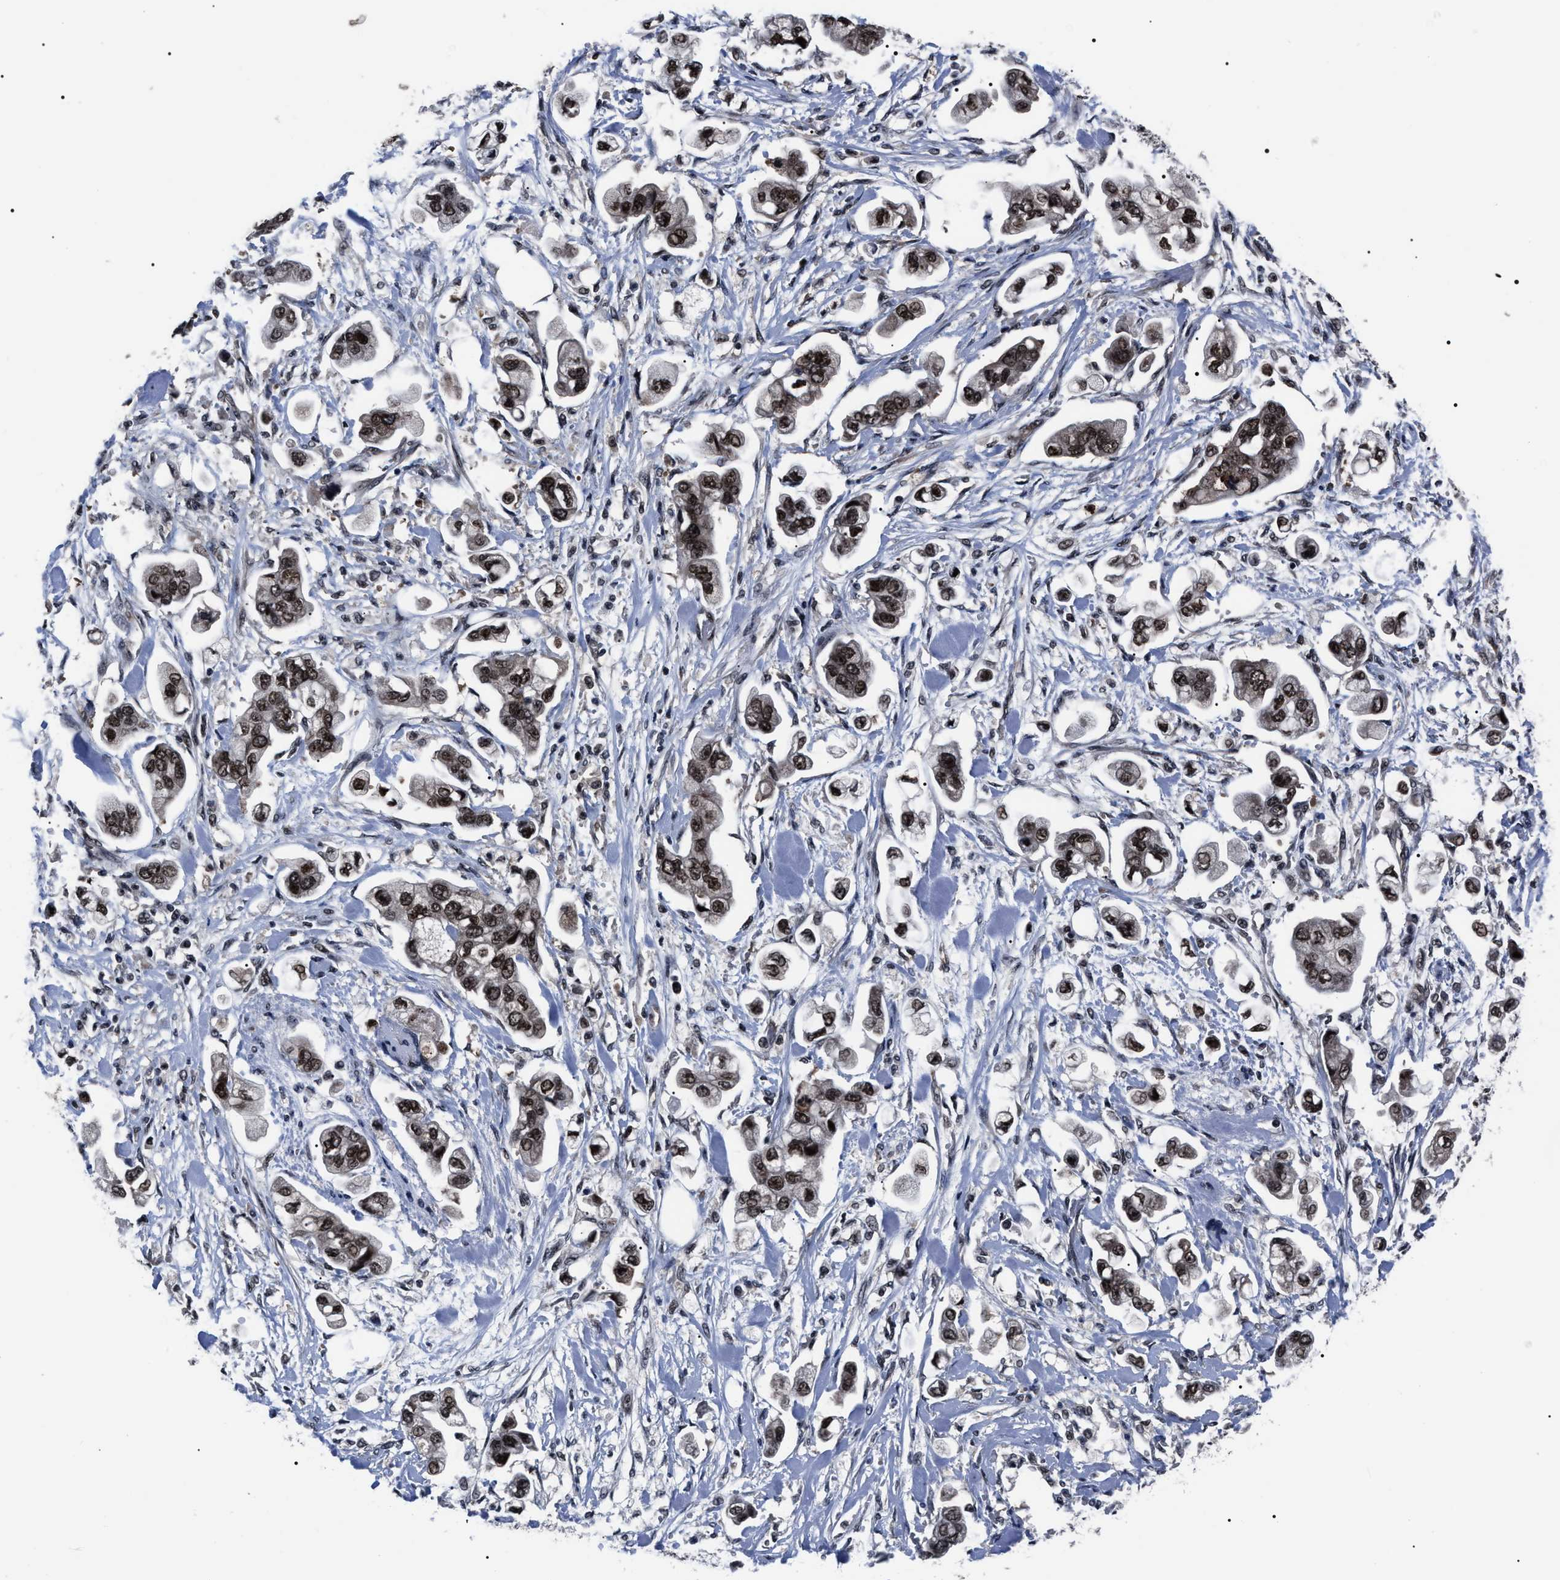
{"staining": {"intensity": "strong", "quantity": ">75%", "location": "nuclear"}, "tissue": "stomach cancer", "cell_type": "Tumor cells", "image_type": "cancer", "snomed": [{"axis": "morphology", "description": "Adenocarcinoma, NOS"}, {"axis": "topography", "description": "Stomach"}], "caption": "Tumor cells show high levels of strong nuclear positivity in about >75% of cells in adenocarcinoma (stomach).", "gene": "CSNK2A1", "patient": {"sex": "male", "age": 62}}